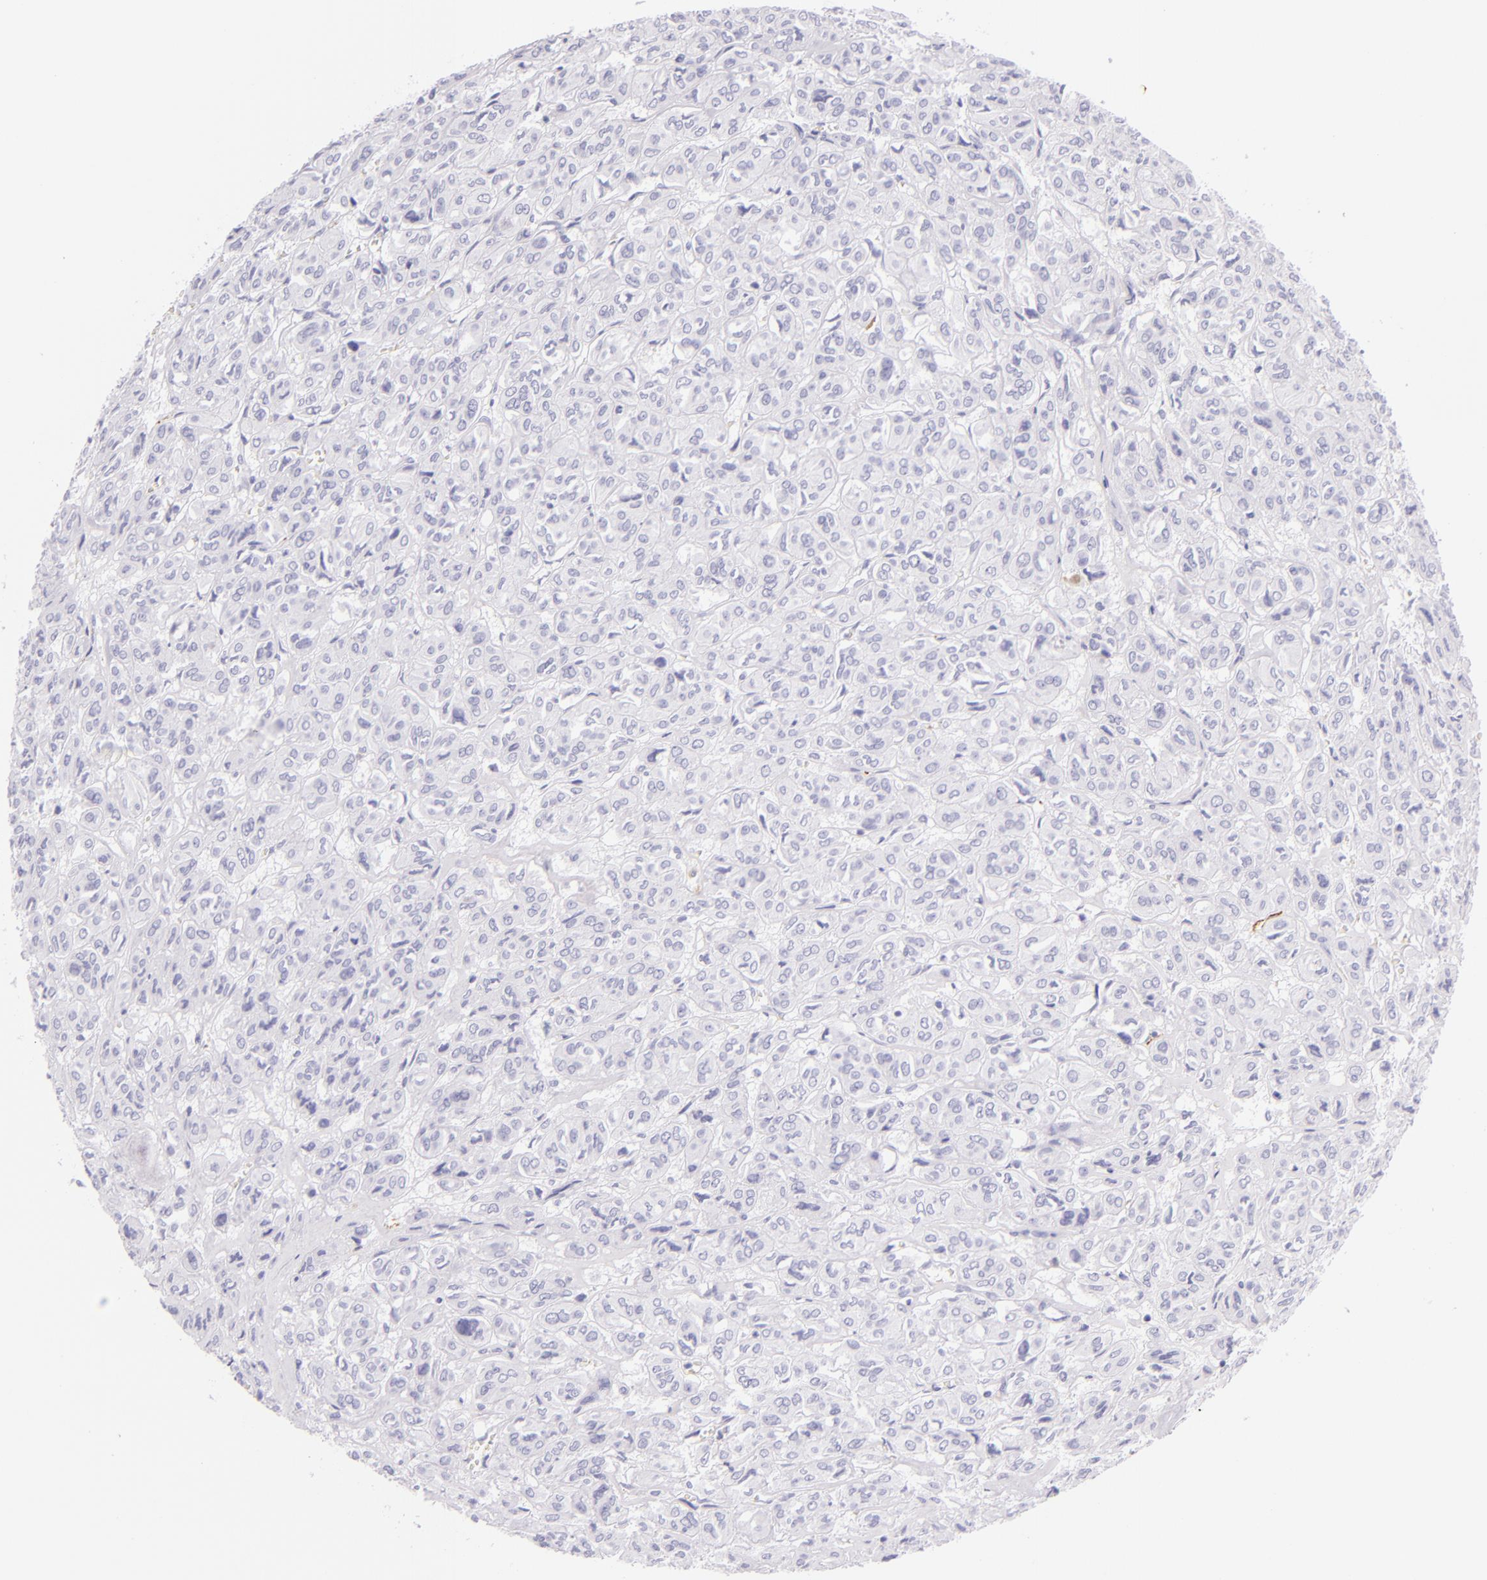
{"staining": {"intensity": "negative", "quantity": "none", "location": "none"}, "tissue": "thyroid cancer", "cell_type": "Tumor cells", "image_type": "cancer", "snomed": [{"axis": "morphology", "description": "Follicular adenoma carcinoma, NOS"}, {"axis": "topography", "description": "Thyroid gland"}], "caption": "Thyroid follicular adenoma carcinoma was stained to show a protein in brown. There is no significant staining in tumor cells.", "gene": "SELP", "patient": {"sex": "female", "age": 71}}